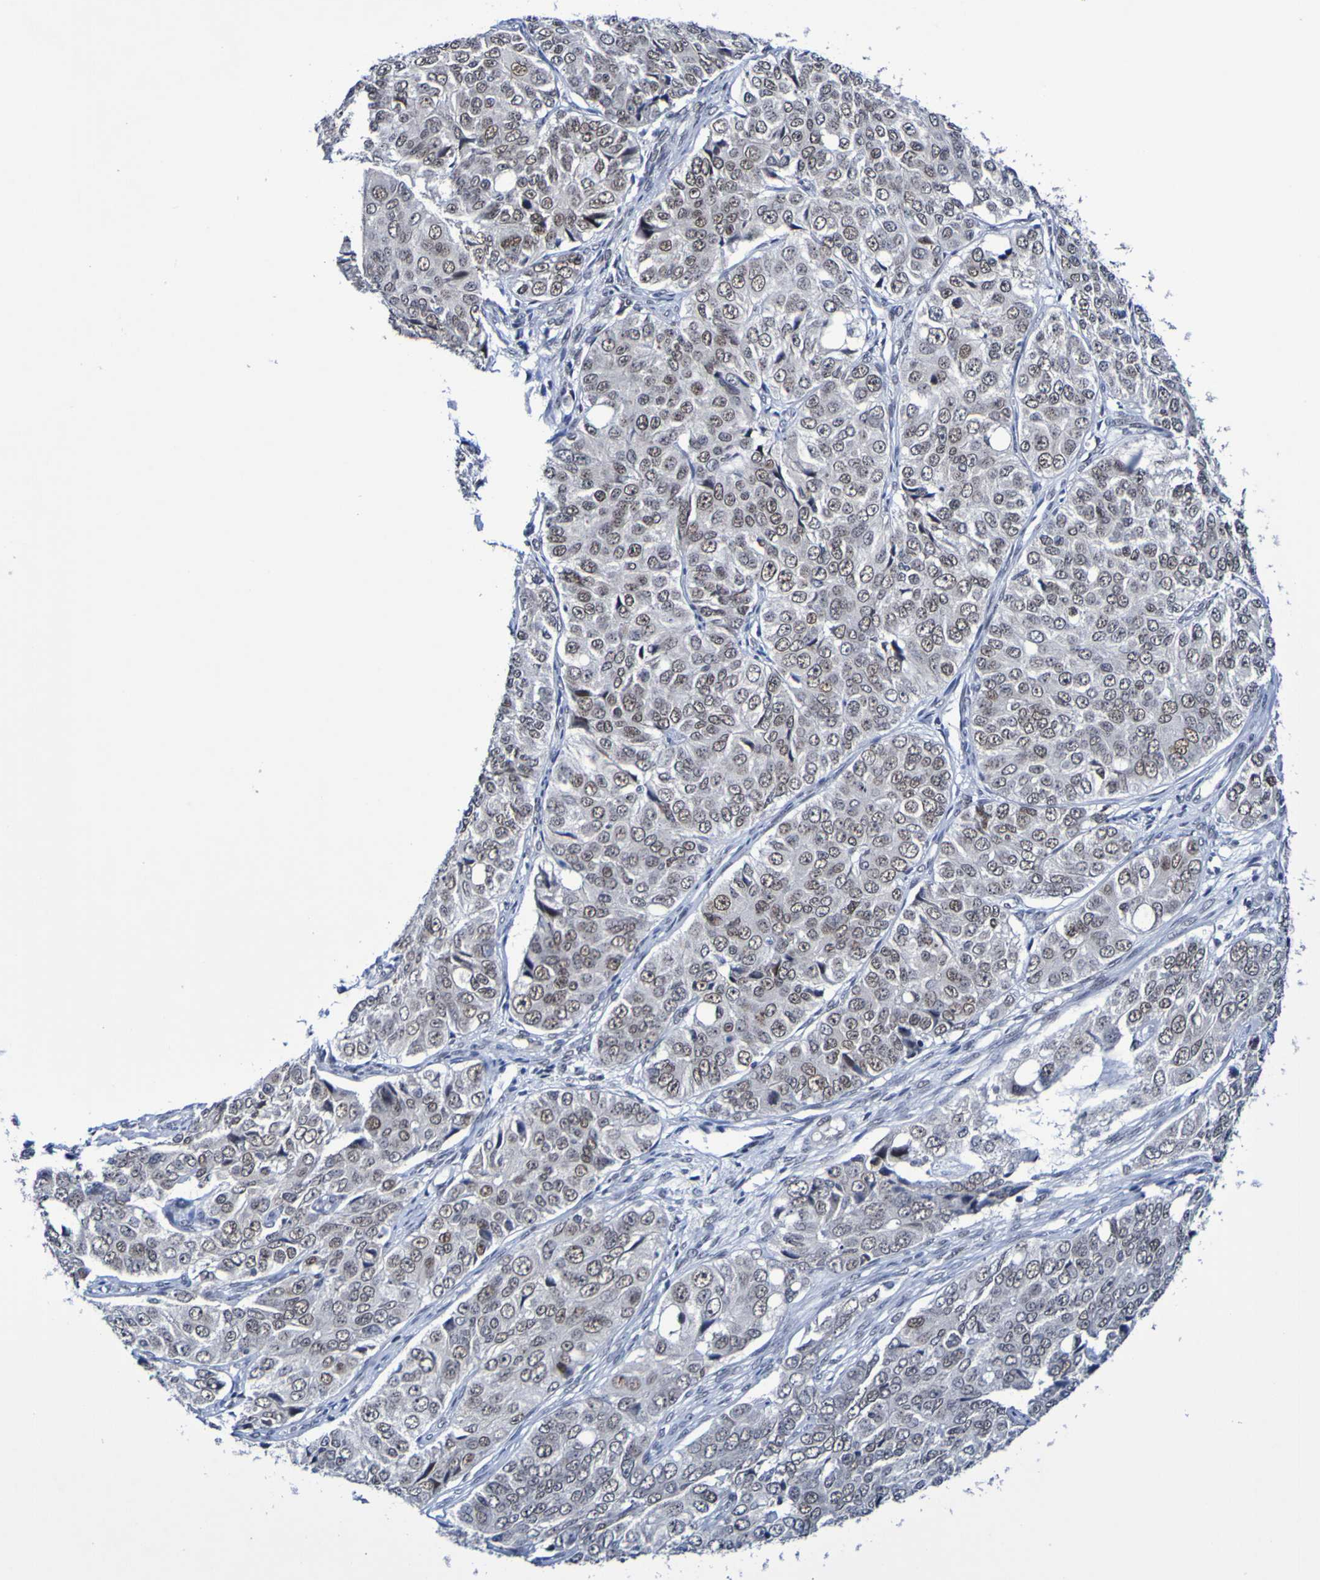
{"staining": {"intensity": "moderate", "quantity": ">75%", "location": "nuclear"}, "tissue": "ovarian cancer", "cell_type": "Tumor cells", "image_type": "cancer", "snomed": [{"axis": "morphology", "description": "Carcinoma, endometroid"}, {"axis": "topography", "description": "Ovary"}], "caption": "An IHC histopathology image of tumor tissue is shown. Protein staining in brown shows moderate nuclear positivity in ovarian endometroid carcinoma within tumor cells.", "gene": "PCGF1", "patient": {"sex": "female", "age": 51}}